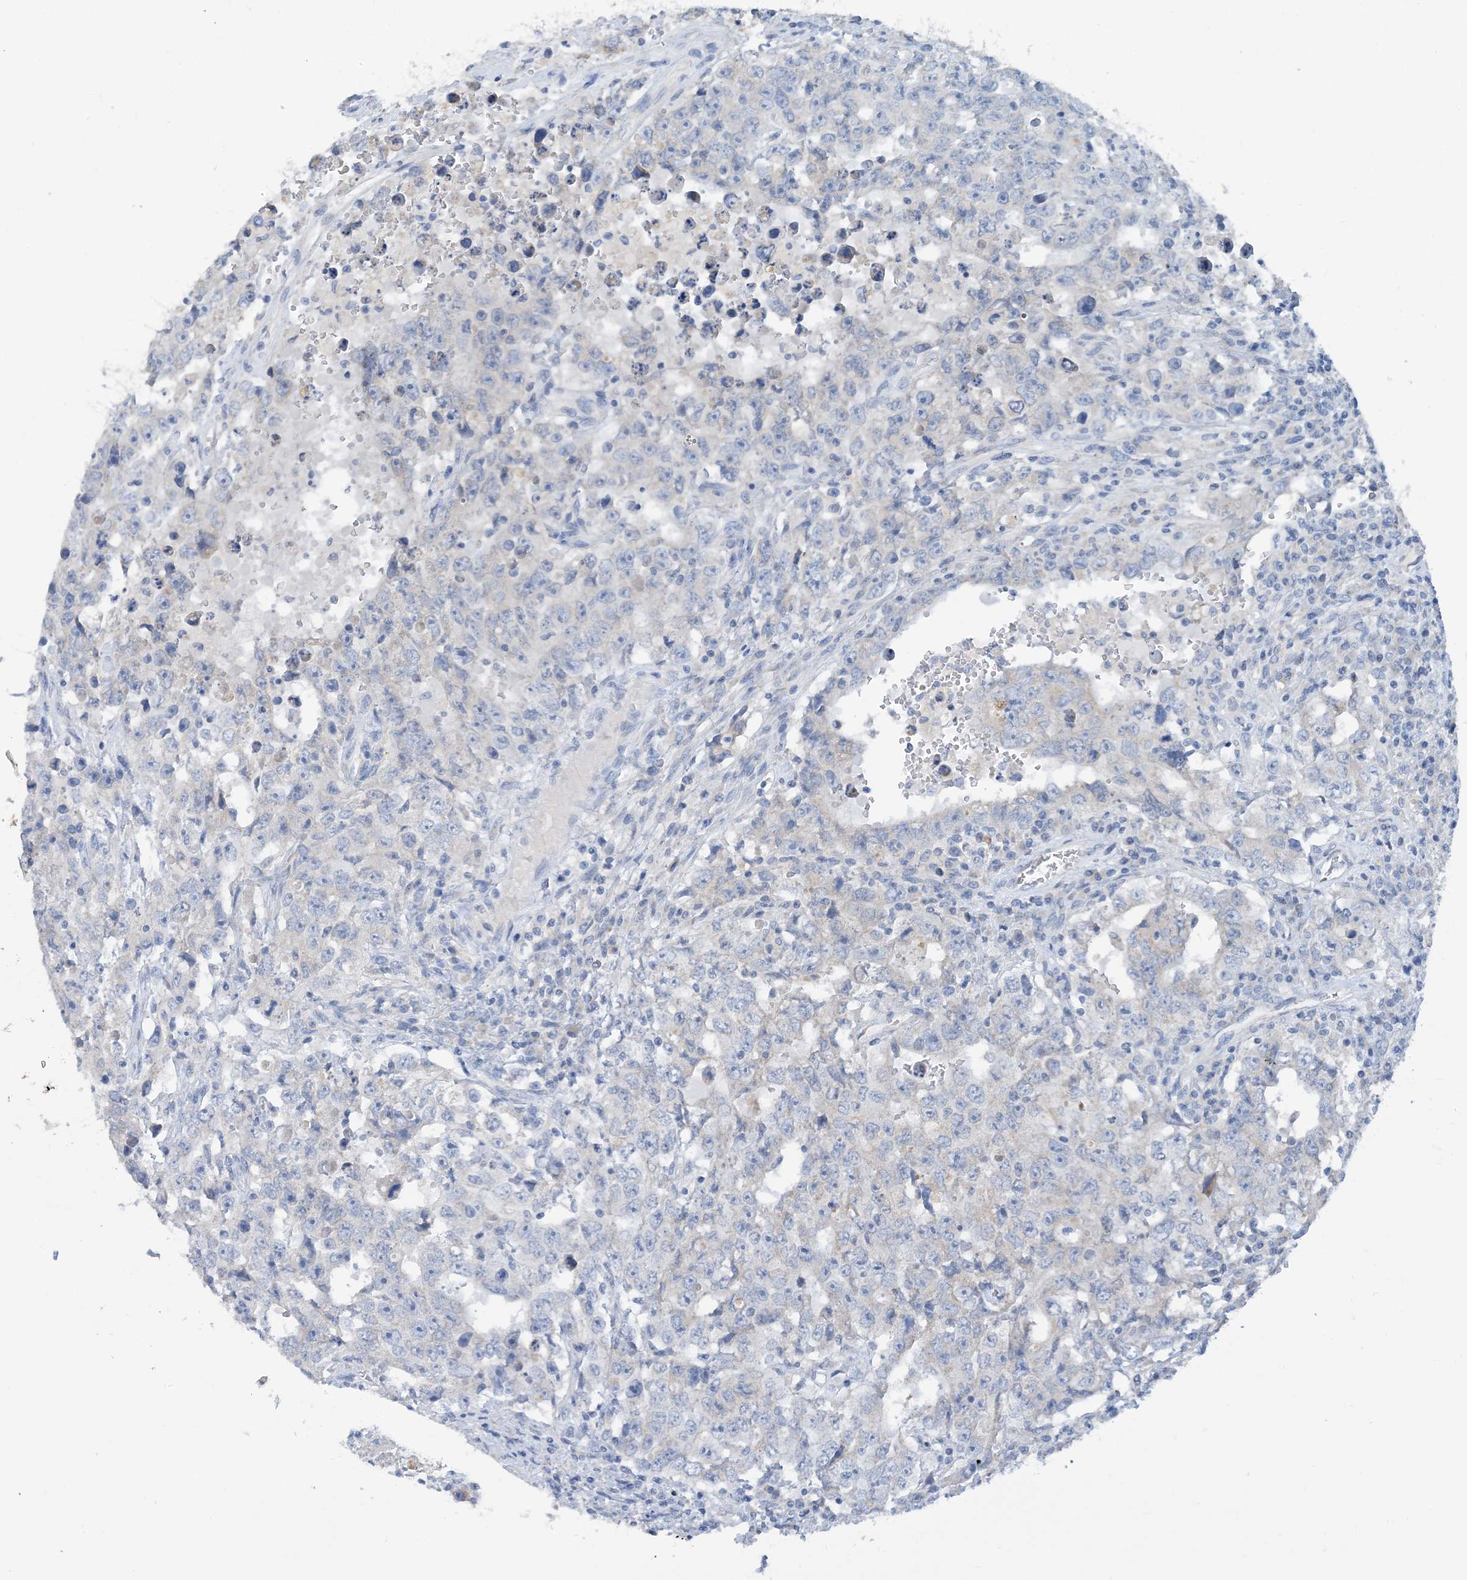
{"staining": {"intensity": "negative", "quantity": "none", "location": "none"}, "tissue": "testis cancer", "cell_type": "Tumor cells", "image_type": "cancer", "snomed": [{"axis": "morphology", "description": "Carcinoma, Embryonal, NOS"}, {"axis": "topography", "description": "Testis"}], "caption": "Protein analysis of testis embryonal carcinoma demonstrates no significant expression in tumor cells. The staining was performed using DAB (3,3'-diaminobenzidine) to visualize the protein expression in brown, while the nuclei were stained in blue with hematoxylin (Magnification: 20x).", "gene": "ZCCHC18", "patient": {"sex": "male", "age": 26}}